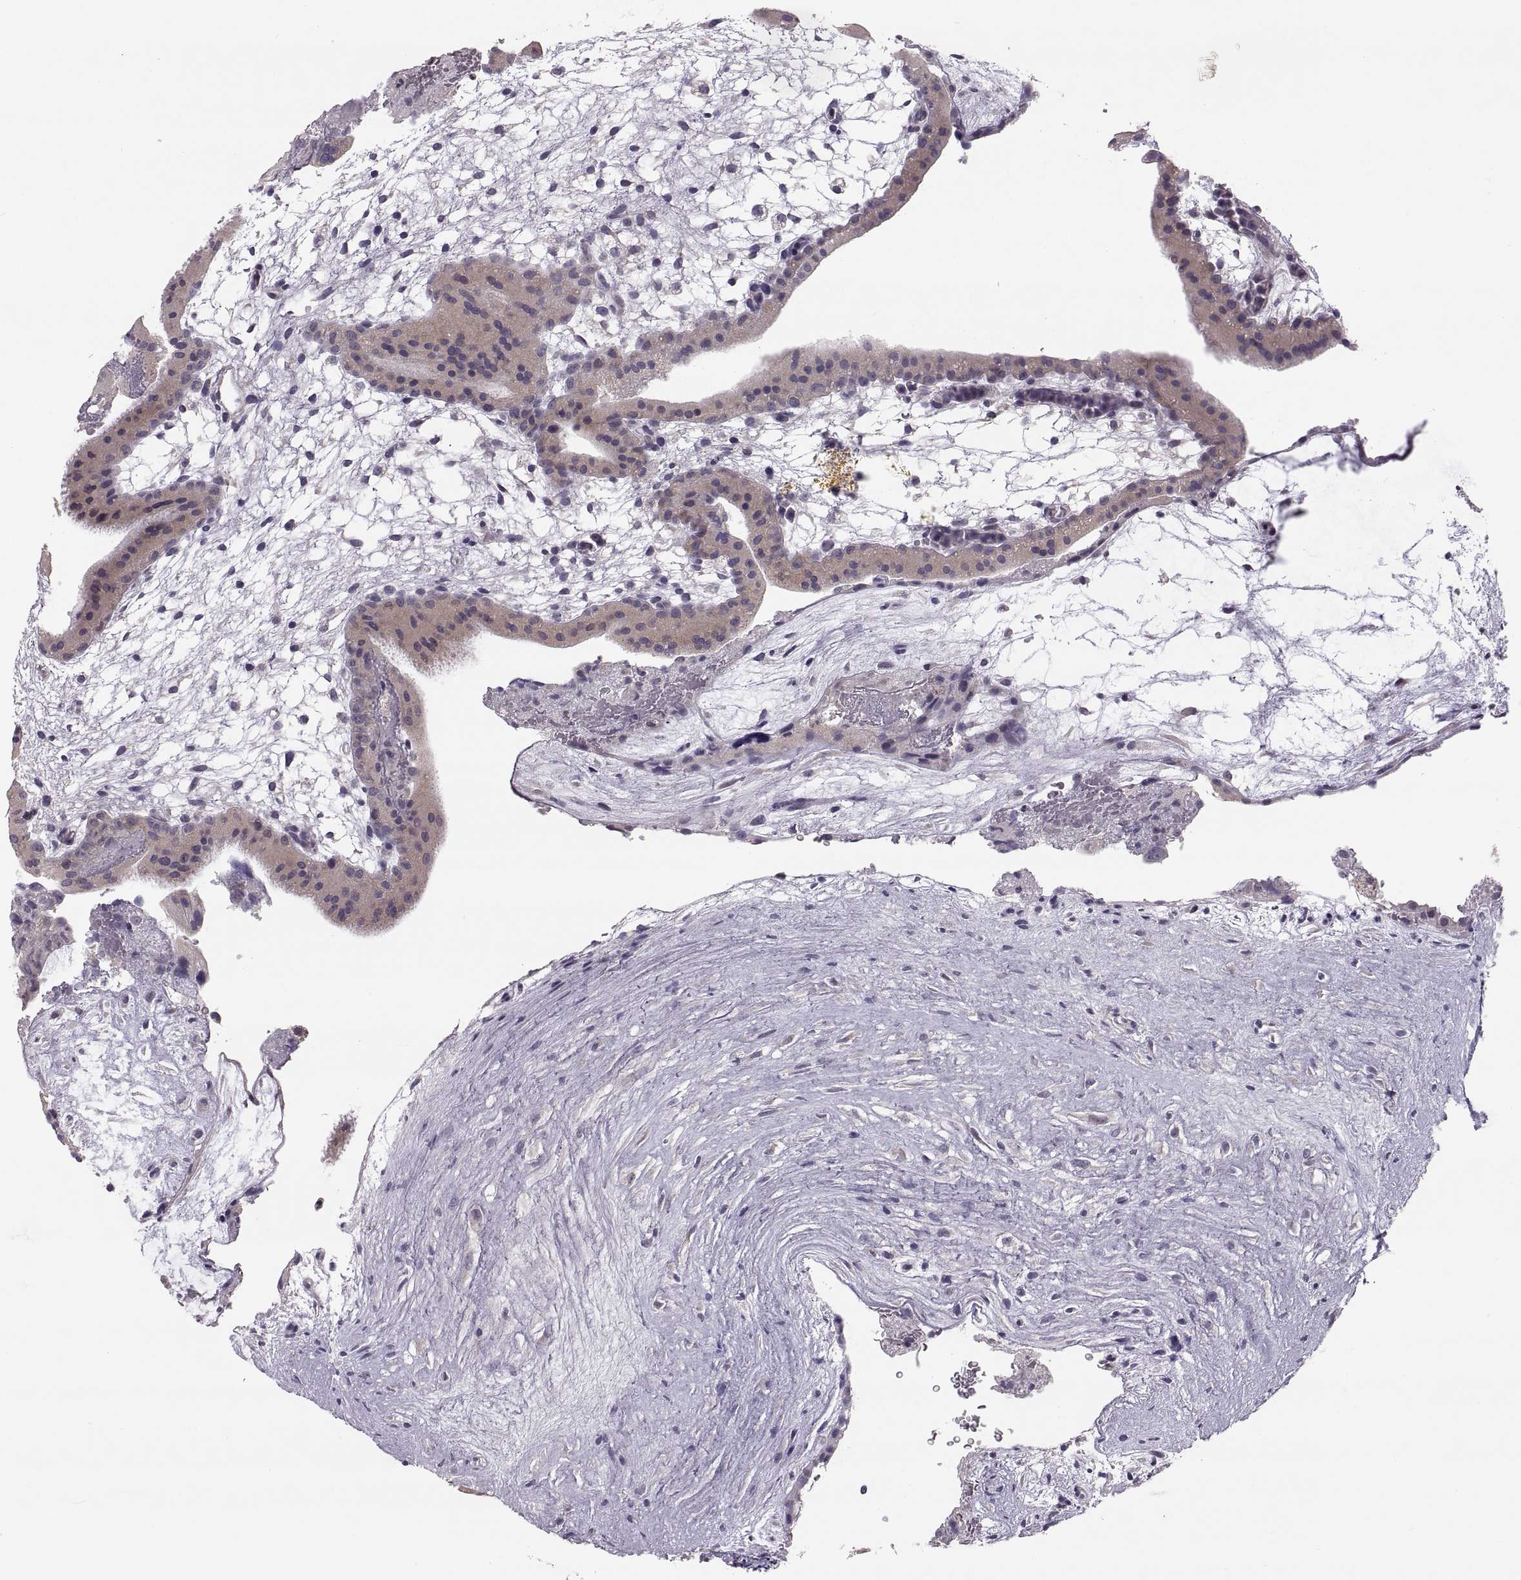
{"staining": {"intensity": "weak", "quantity": "25%-75%", "location": "cytoplasmic/membranous"}, "tissue": "placenta", "cell_type": "Decidual cells", "image_type": "normal", "snomed": [{"axis": "morphology", "description": "Normal tissue, NOS"}, {"axis": "topography", "description": "Placenta"}], "caption": "This is a photomicrograph of immunohistochemistry staining of unremarkable placenta, which shows weak expression in the cytoplasmic/membranous of decidual cells.", "gene": "ADH6", "patient": {"sex": "female", "age": 19}}